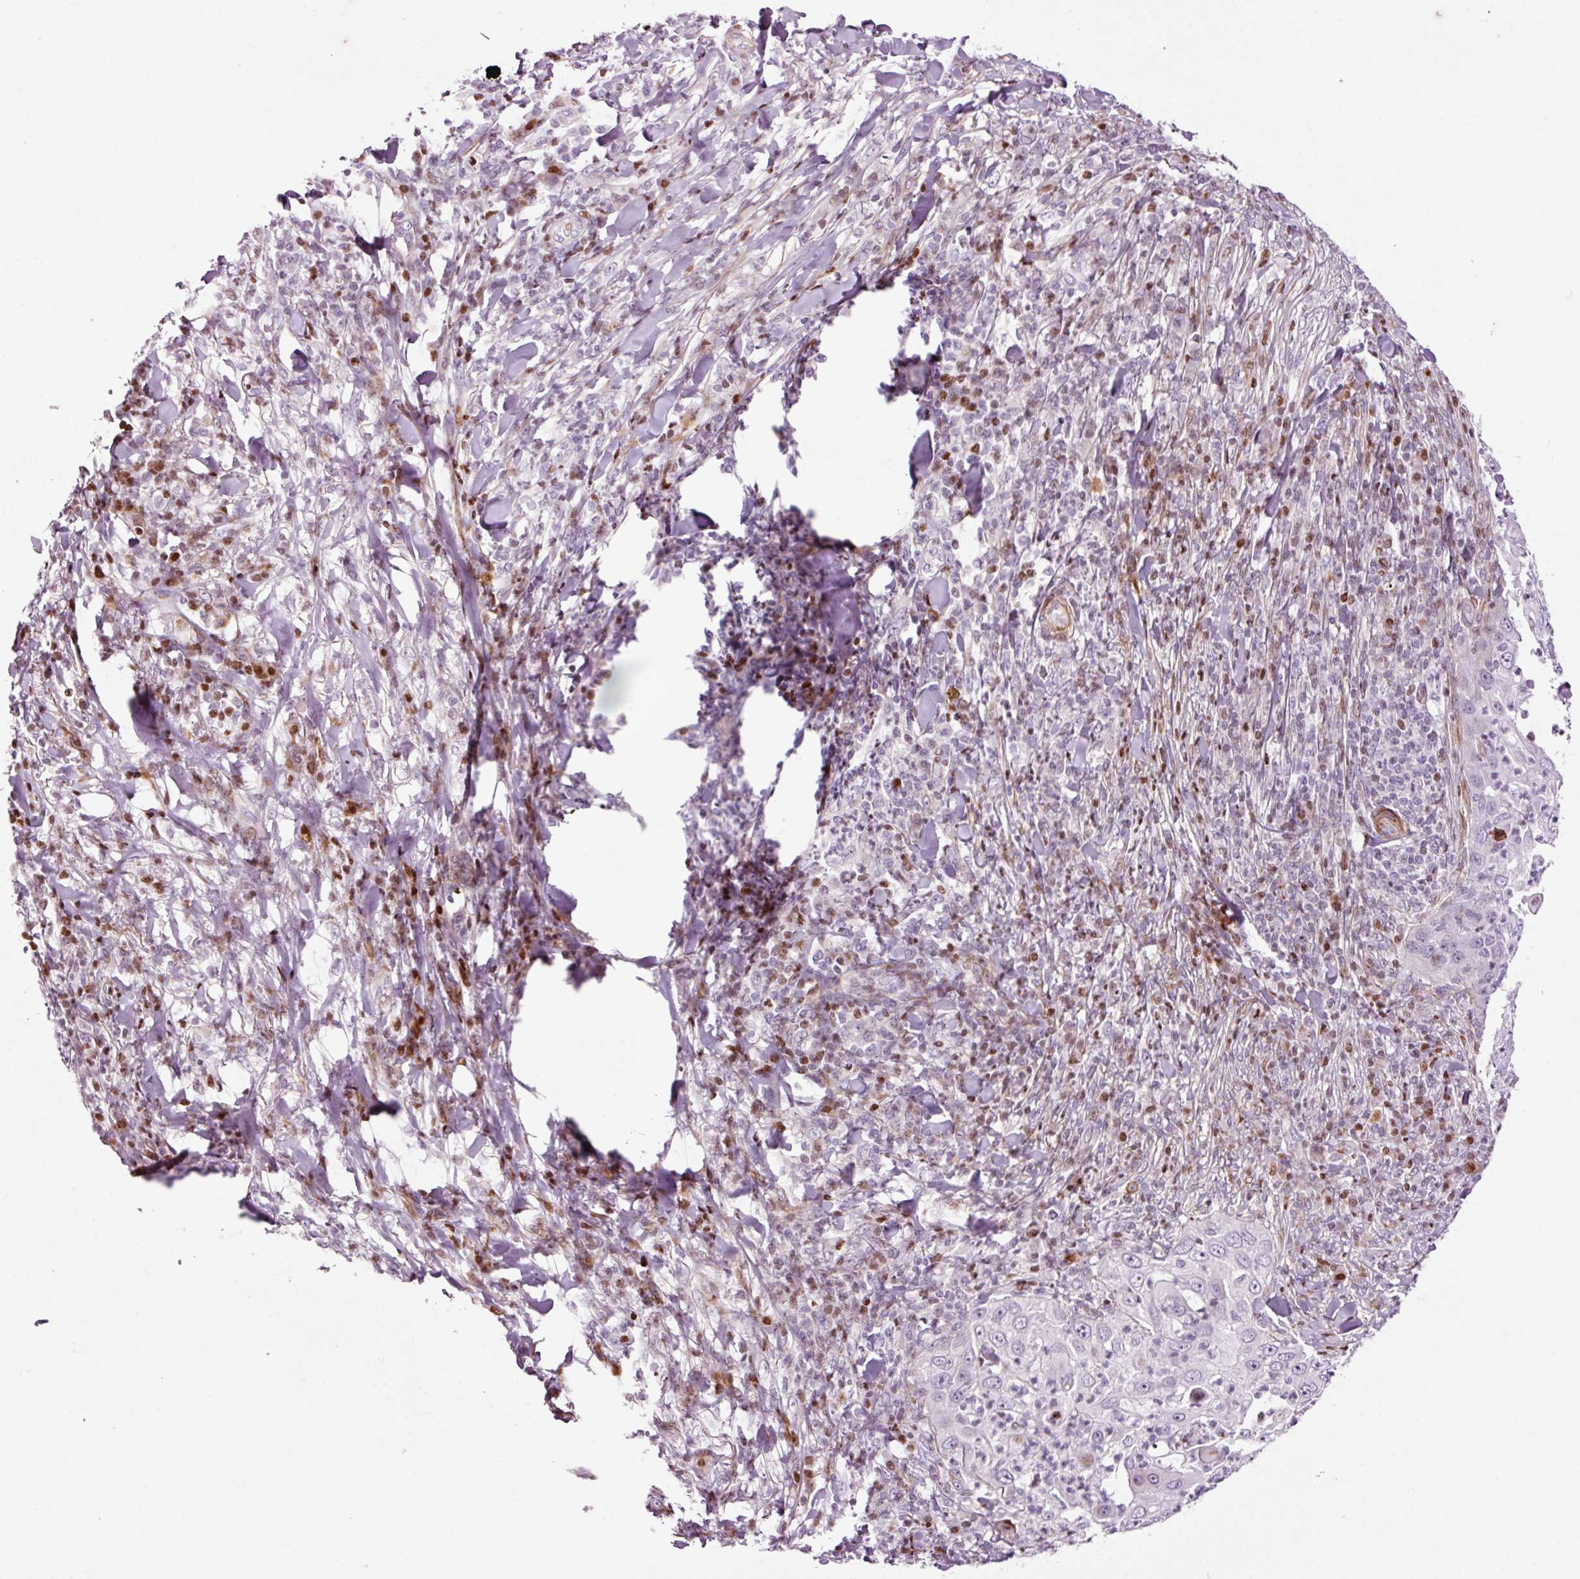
{"staining": {"intensity": "negative", "quantity": "none", "location": "none"}, "tissue": "skin cancer", "cell_type": "Tumor cells", "image_type": "cancer", "snomed": [{"axis": "morphology", "description": "Squamous cell carcinoma, NOS"}, {"axis": "topography", "description": "Skin"}], "caption": "Histopathology image shows no significant protein positivity in tumor cells of skin cancer (squamous cell carcinoma).", "gene": "ANKRD20A1", "patient": {"sex": "female", "age": 44}}